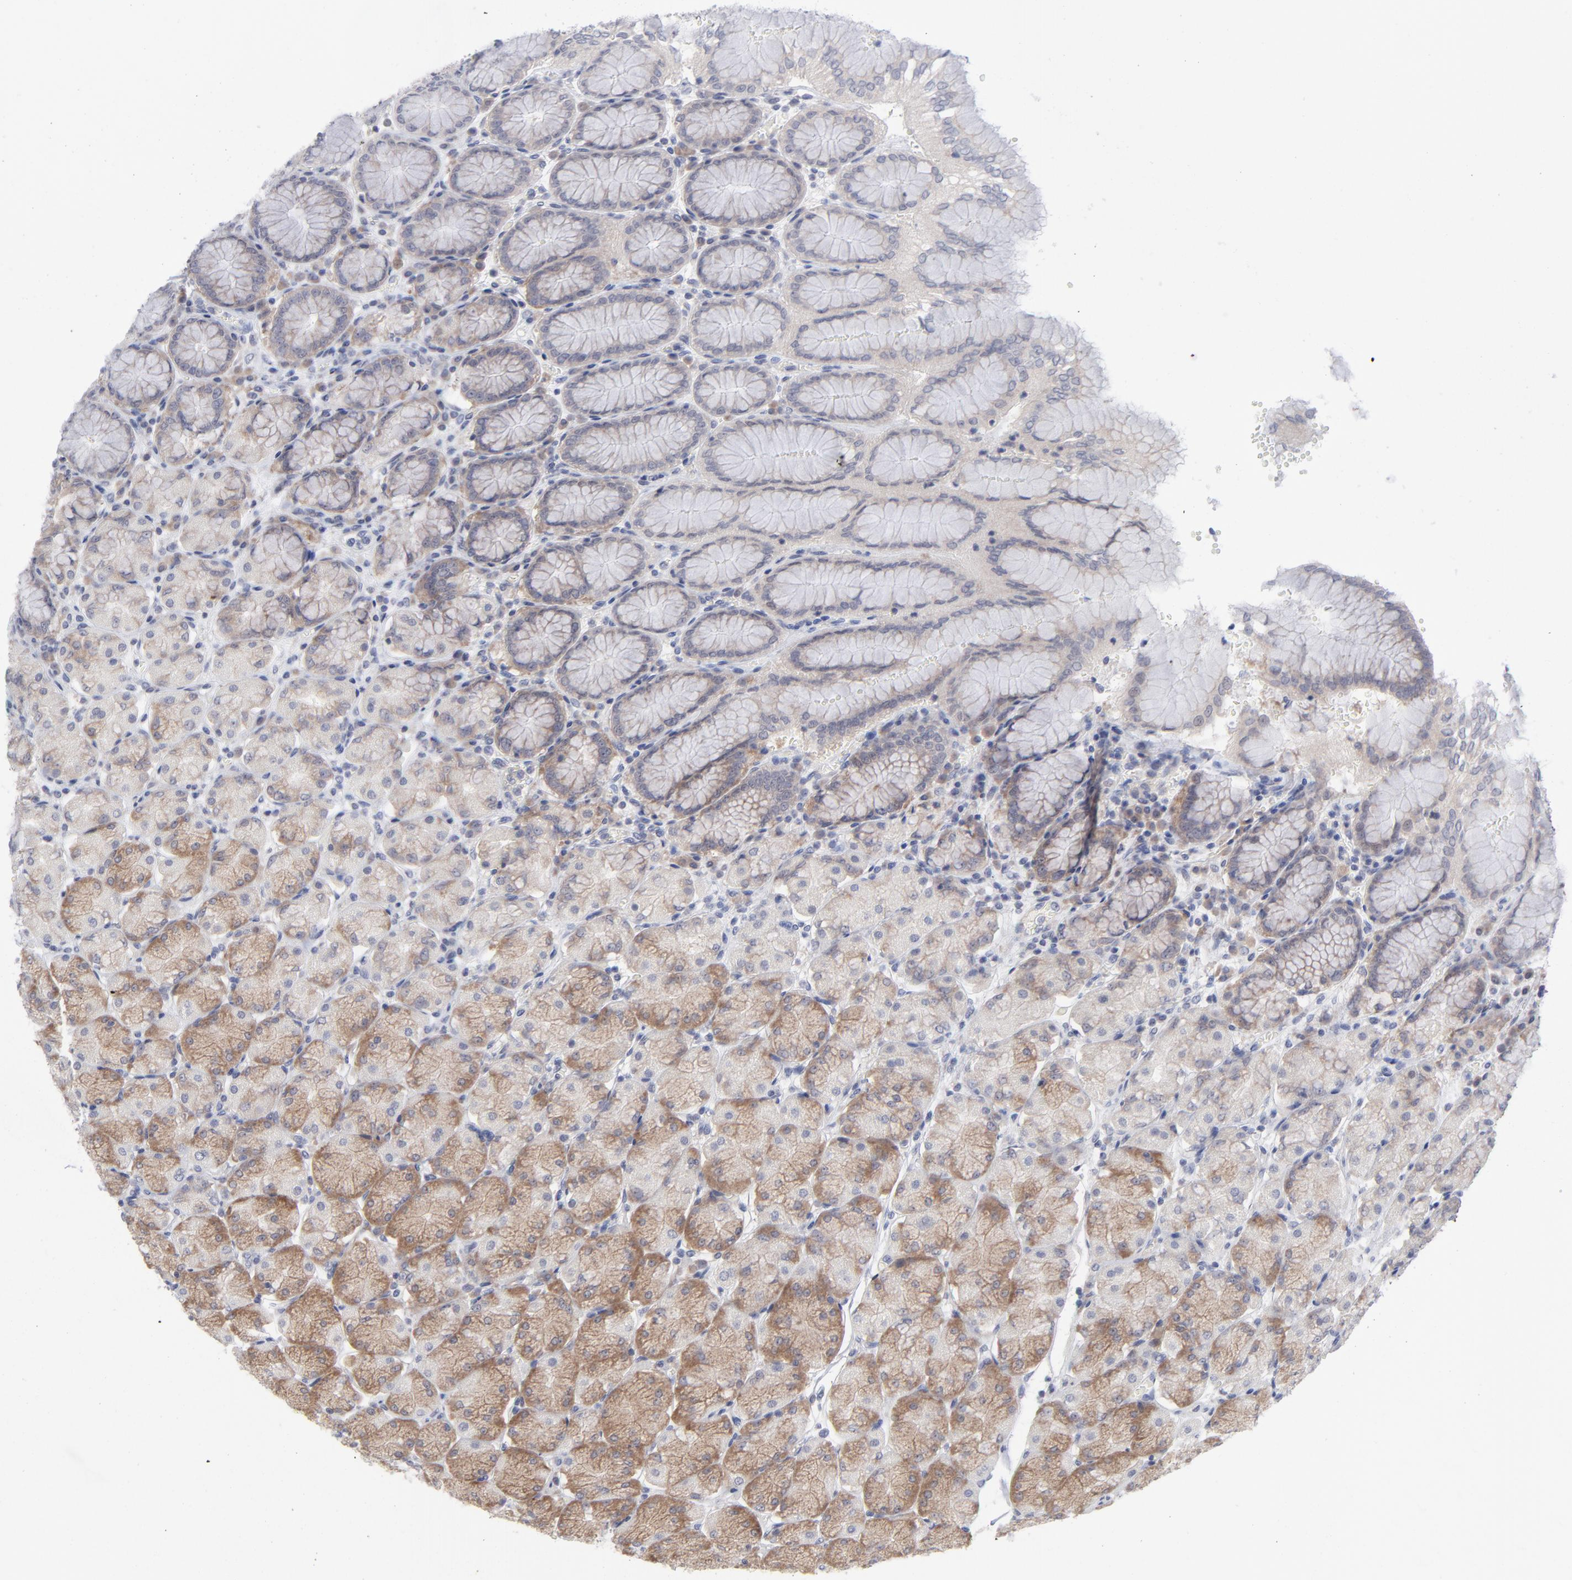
{"staining": {"intensity": "moderate", "quantity": "<25%", "location": "cytoplasmic/membranous"}, "tissue": "stomach", "cell_type": "Glandular cells", "image_type": "normal", "snomed": [{"axis": "morphology", "description": "Normal tissue, NOS"}, {"axis": "topography", "description": "Stomach, upper"}, {"axis": "topography", "description": "Stomach"}], "caption": "Immunohistochemistry (IHC) image of unremarkable human stomach stained for a protein (brown), which reveals low levels of moderate cytoplasmic/membranous expression in approximately <25% of glandular cells.", "gene": "RPS24", "patient": {"sex": "male", "age": 76}}